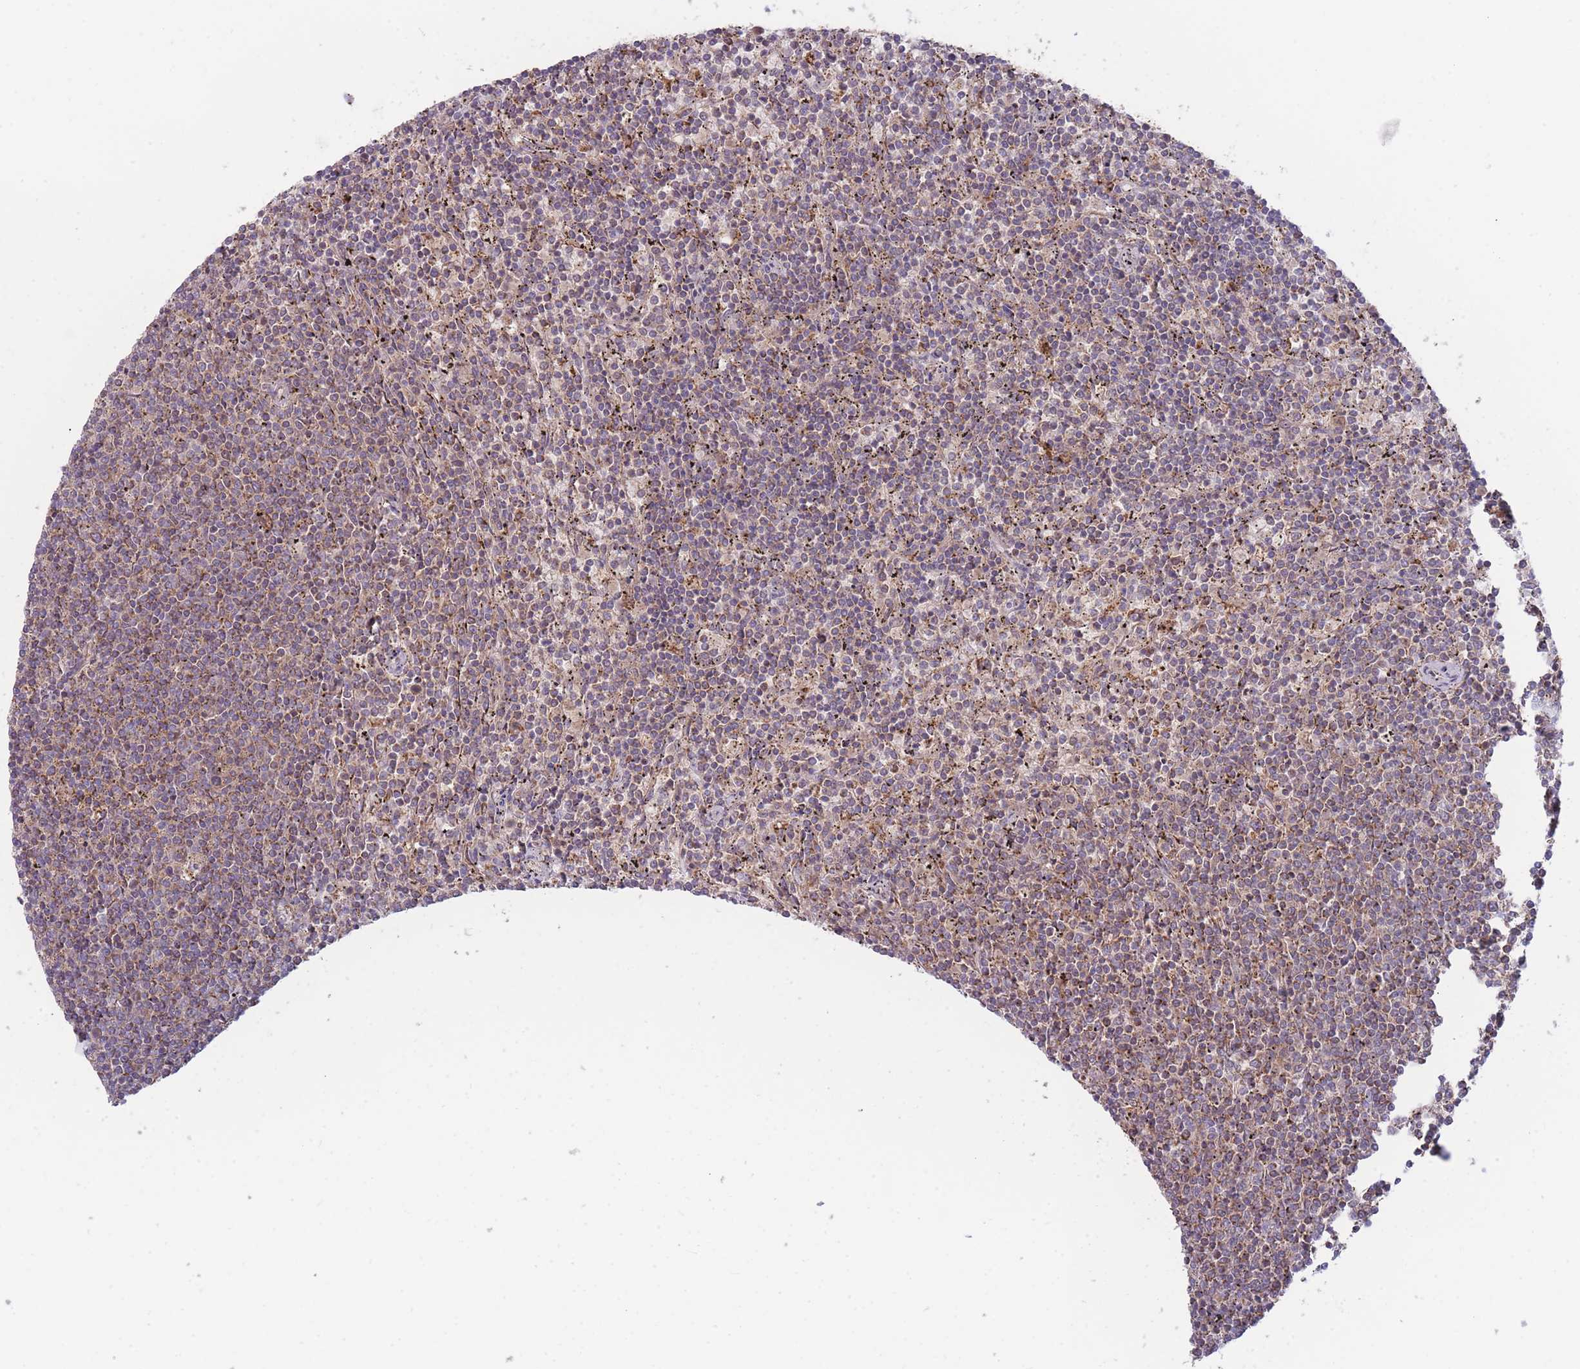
{"staining": {"intensity": "weak", "quantity": "25%-75%", "location": "cytoplasmic/membranous"}, "tissue": "lymphoma", "cell_type": "Tumor cells", "image_type": "cancer", "snomed": [{"axis": "morphology", "description": "Malignant lymphoma, non-Hodgkin's type, Low grade"}, {"axis": "topography", "description": "Spleen"}], "caption": "IHC of human lymphoma shows low levels of weak cytoplasmic/membranous positivity in about 25%-75% of tumor cells. (DAB IHC with brightfield microscopy, high magnification).", "gene": "MRPL17", "patient": {"sex": "female", "age": 50}}